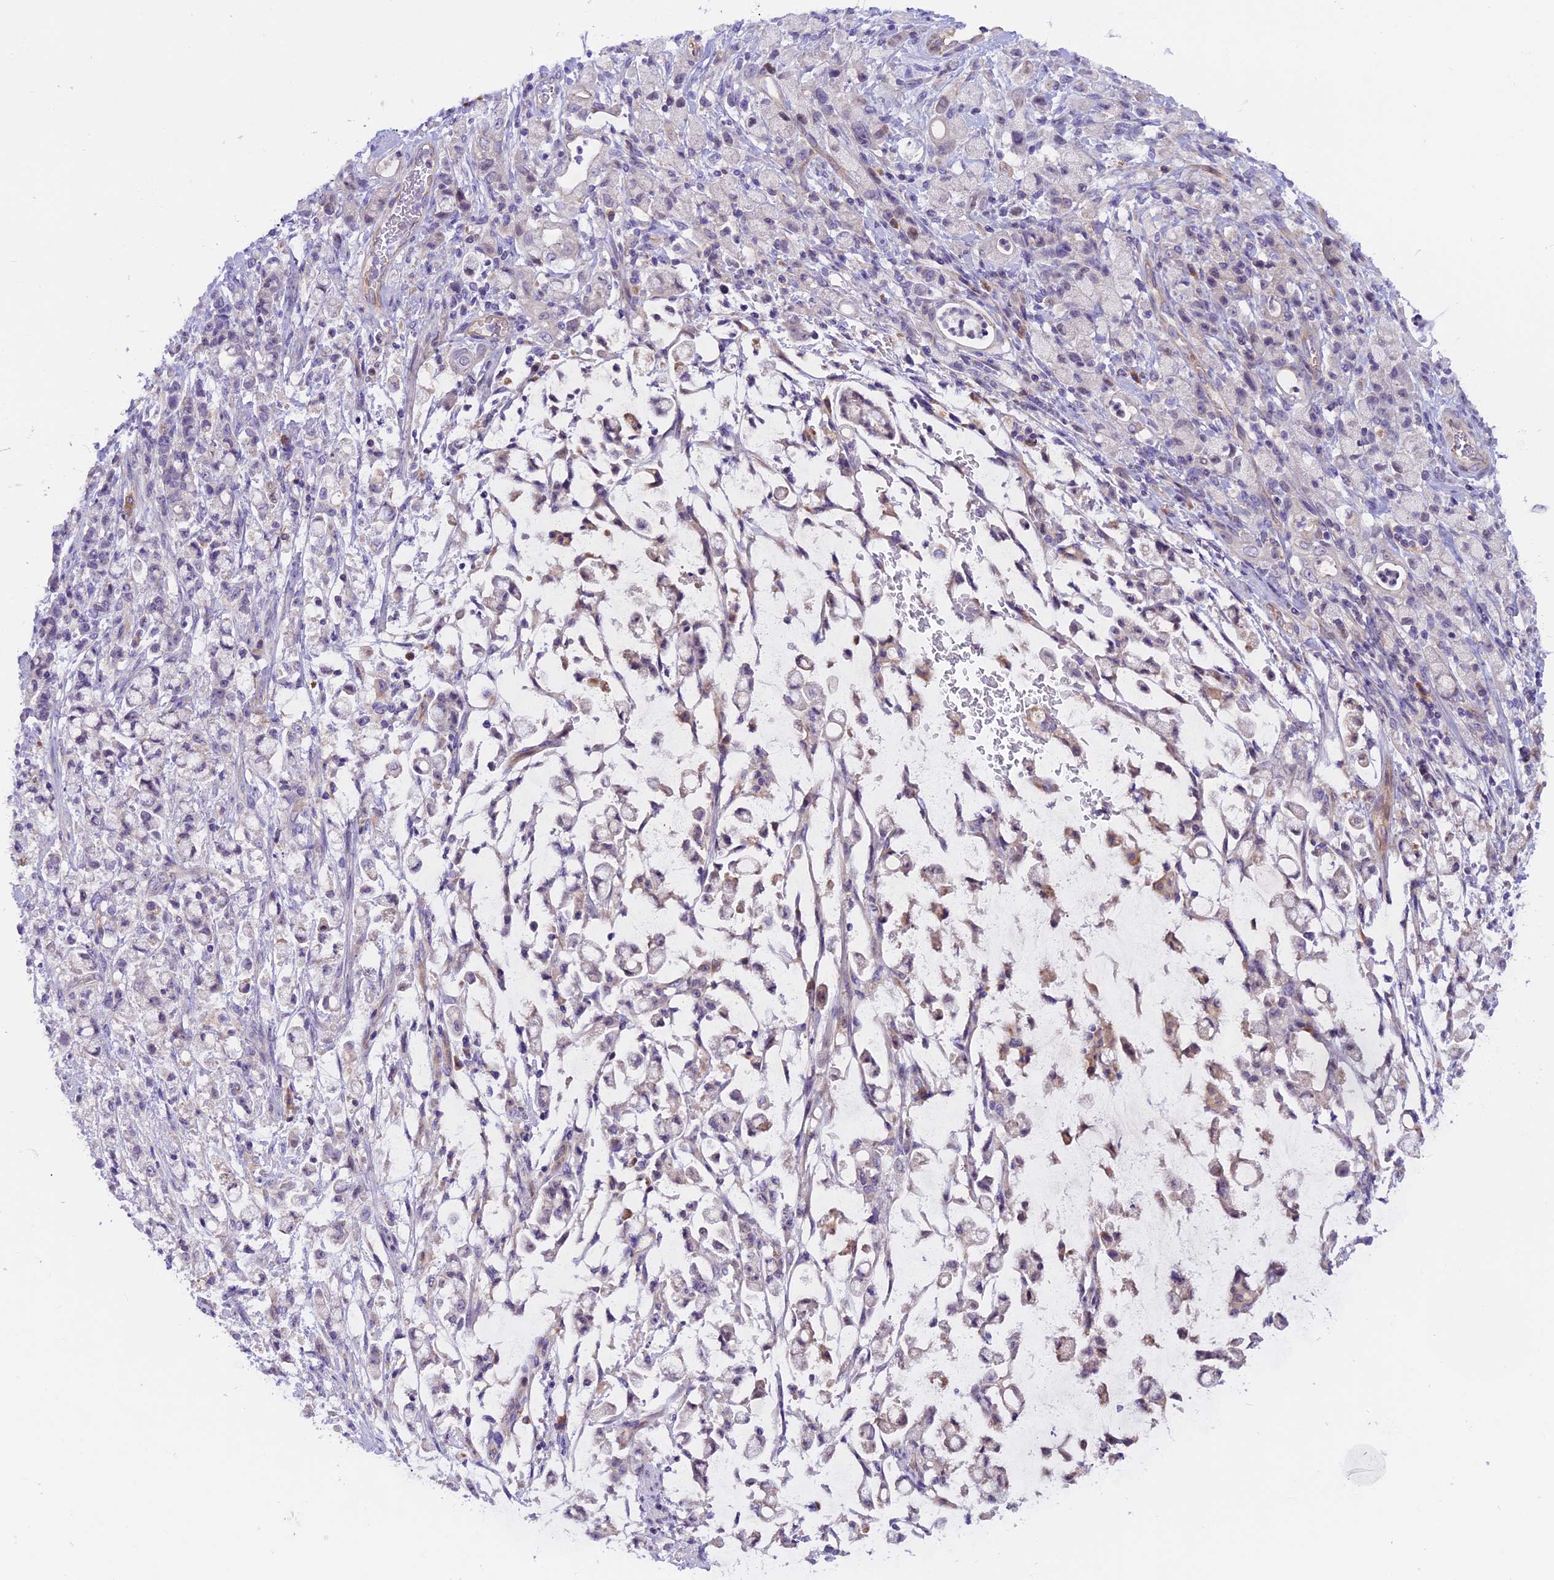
{"staining": {"intensity": "negative", "quantity": "none", "location": "none"}, "tissue": "stomach cancer", "cell_type": "Tumor cells", "image_type": "cancer", "snomed": [{"axis": "morphology", "description": "Adenocarcinoma, NOS"}, {"axis": "topography", "description": "Stomach"}], "caption": "IHC histopathology image of human adenocarcinoma (stomach) stained for a protein (brown), which displays no positivity in tumor cells.", "gene": "CCDC32", "patient": {"sex": "female", "age": 60}}